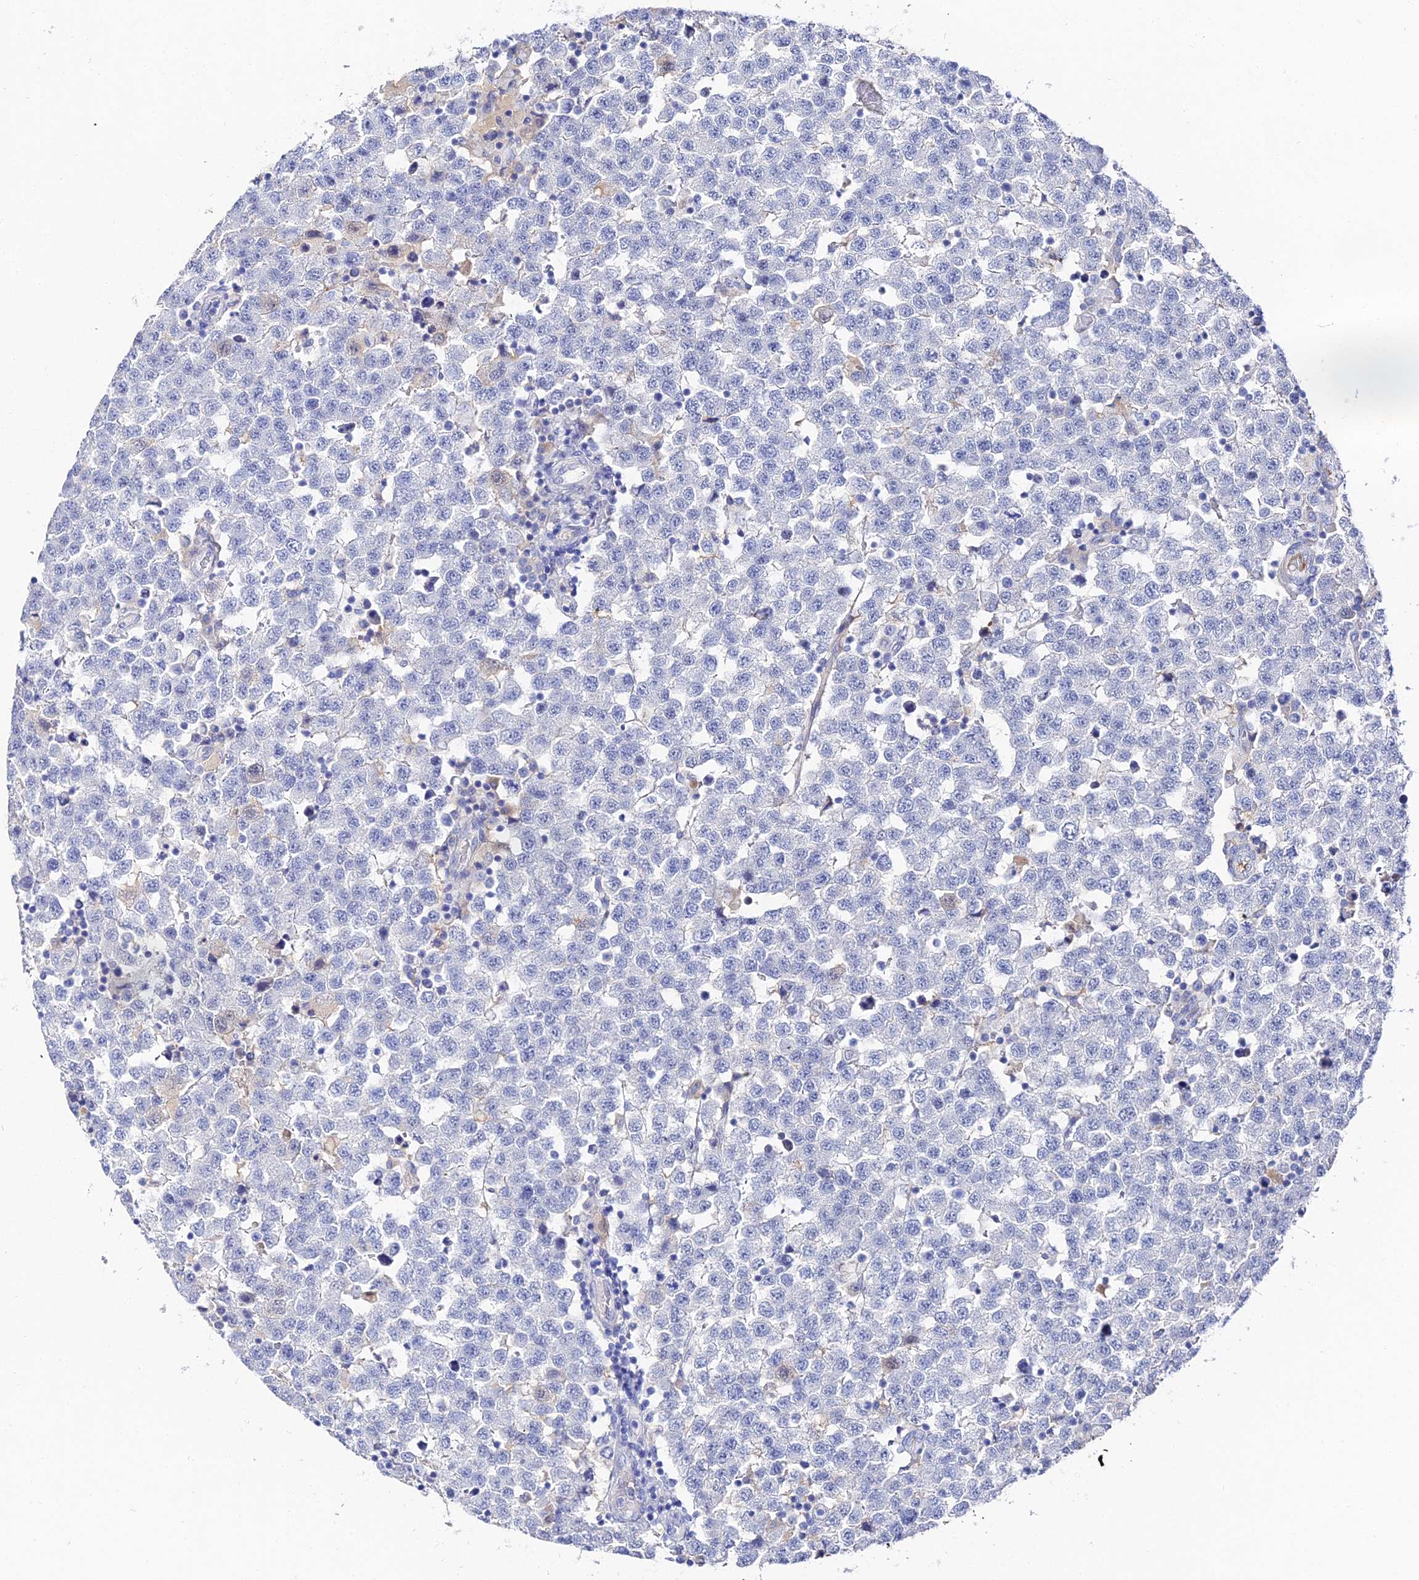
{"staining": {"intensity": "negative", "quantity": "none", "location": "none"}, "tissue": "testis cancer", "cell_type": "Tumor cells", "image_type": "cancer", "snomed": [{"axis": "morphology", "description": "Seminoma, NOS"}, {"axis": "topography", "description": "Testis"}], "caption": "This is an IHC image of human testis seminoma. There is no staining in tumor cells.", "gene": "KRT17", "patient": {"sex": "male", "age": 34}}